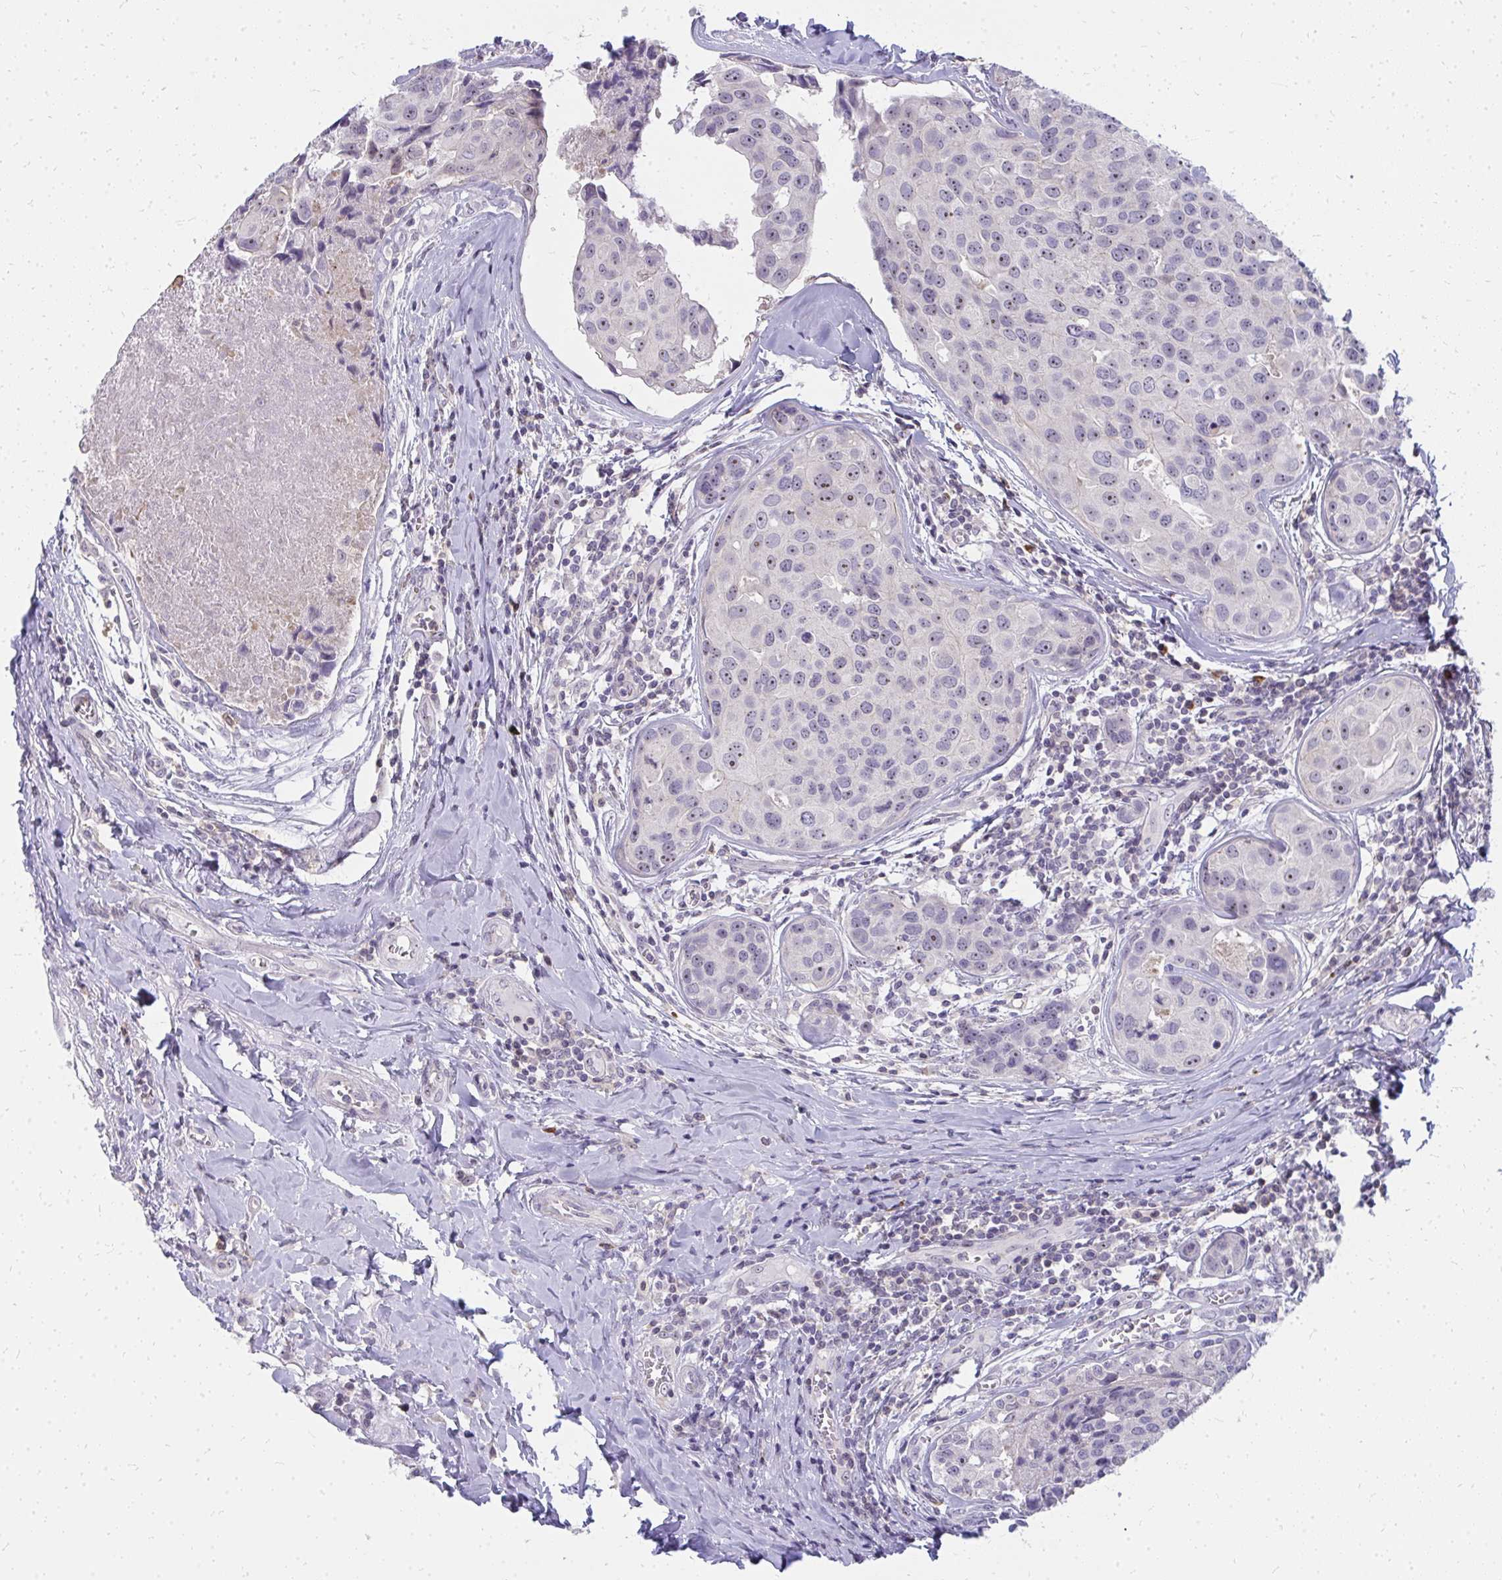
{"staining": {"intensity": "weak", "quantity": "25%-75%", "location": "nuclear"}, "tissue": "breast cancer", "cell_type": "Tumor cells", "image_type": "cancer", "snomed": [{"axis": "morphology", "description": "Duct carcinoma"}, {"axis": "topography", "description": "Breast"}], "caption": "This is an image of immunohistochemistry (IHC) staining of breast cancer (invasive ductal carcinoma), which shows weak expression in the nuclear of tumor cells.", "gene": "FAM9A", "patient": {"sex": "female", "age": 24}}